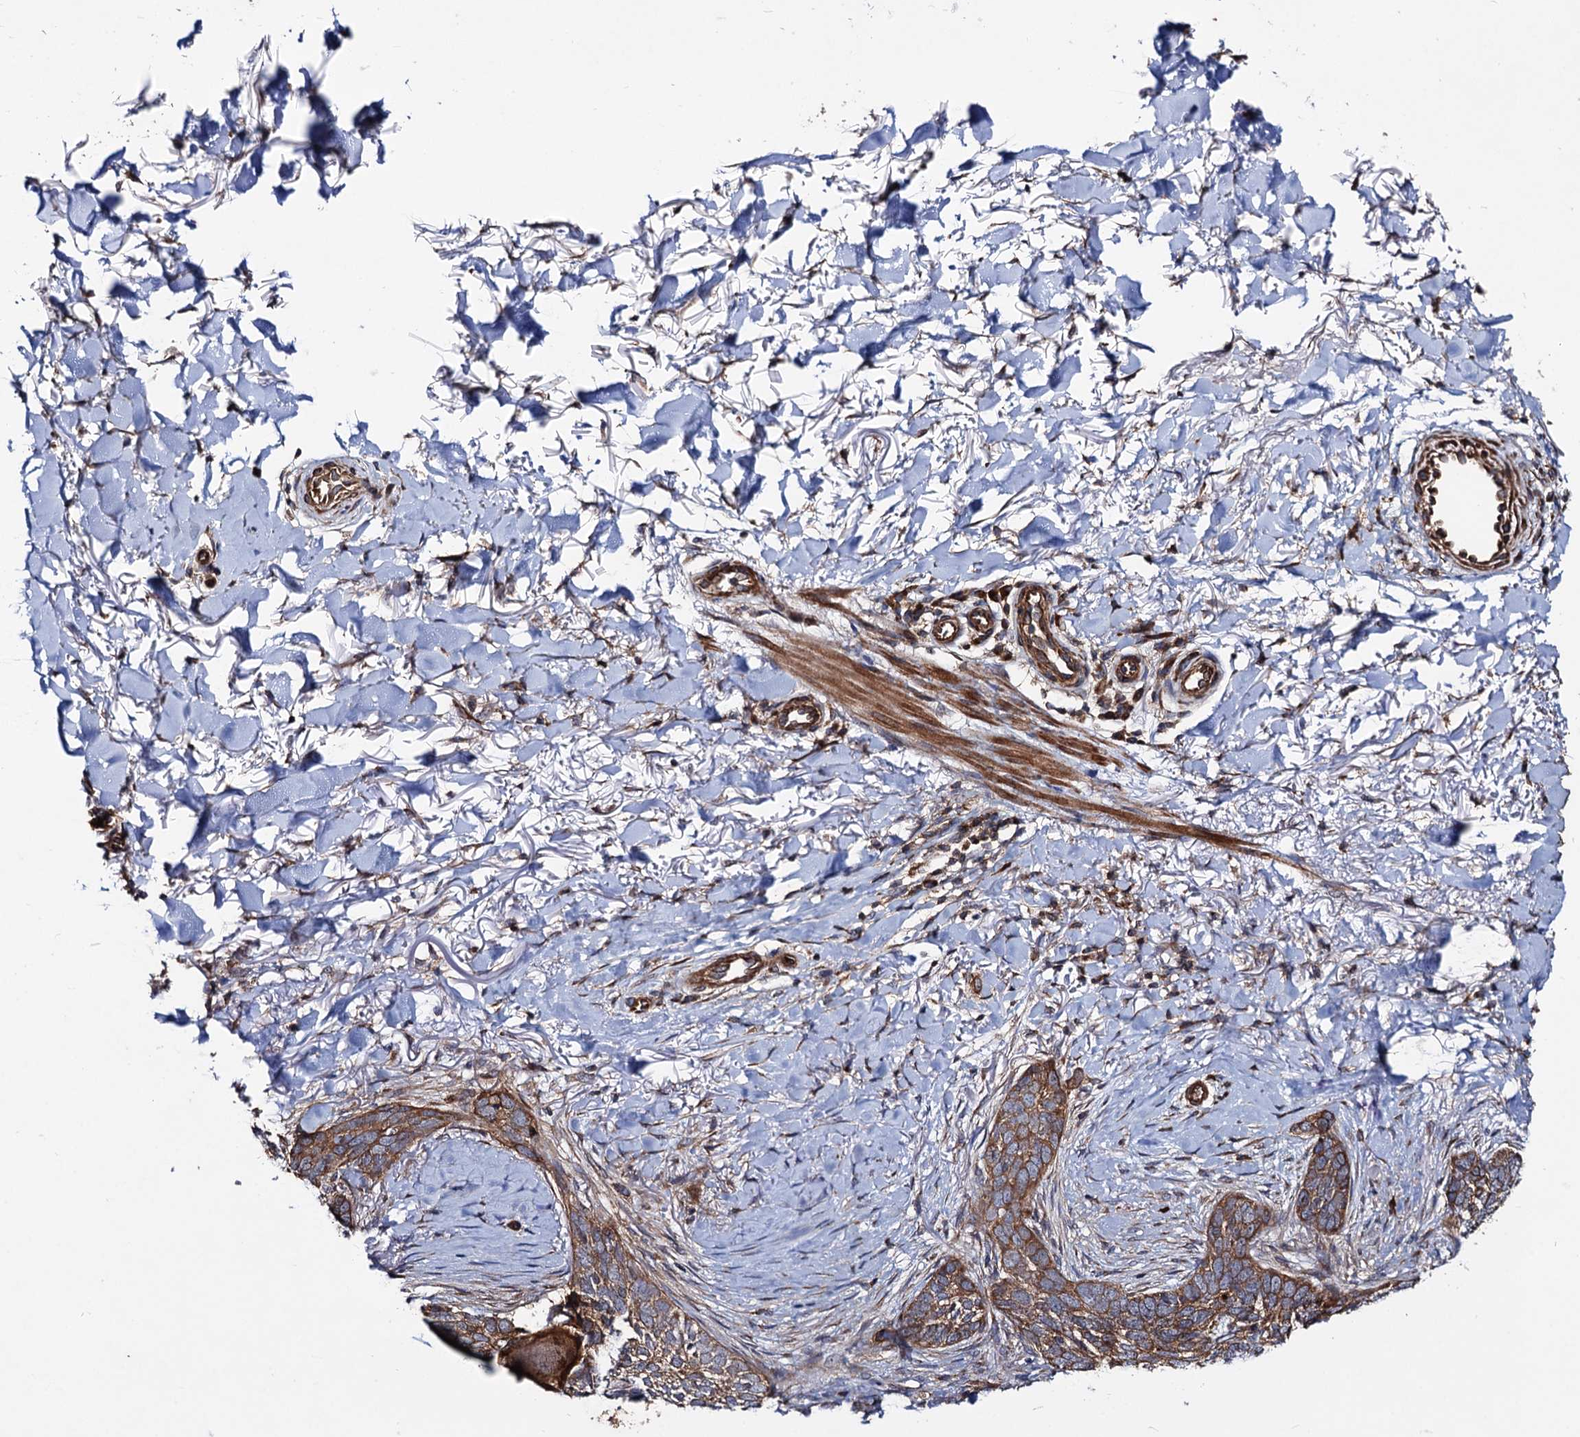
{"staining": {"intensity": "moderate", "quantity": ">75%", "location": "cytoplasmic/membranous"}, "tissue": "skin cancer", "cell_type": "Tumor cells", "image_type": "cancer", "snomed": [{"axis": "morphology", "description": "Normal tissue, NOS"}, {"axis": "morphology", "description": "Basal cell carcinoma"}, {"axis": "topography", "description": "Skin"}], "caption": "A brown stain shows moderate cytoplasmic/membranous staining of a protein in human skin cancer (basal cell carcinoma) tumor cells.", "gene": "DYDC1", "patient": {"sex": "female", "age": 67}}